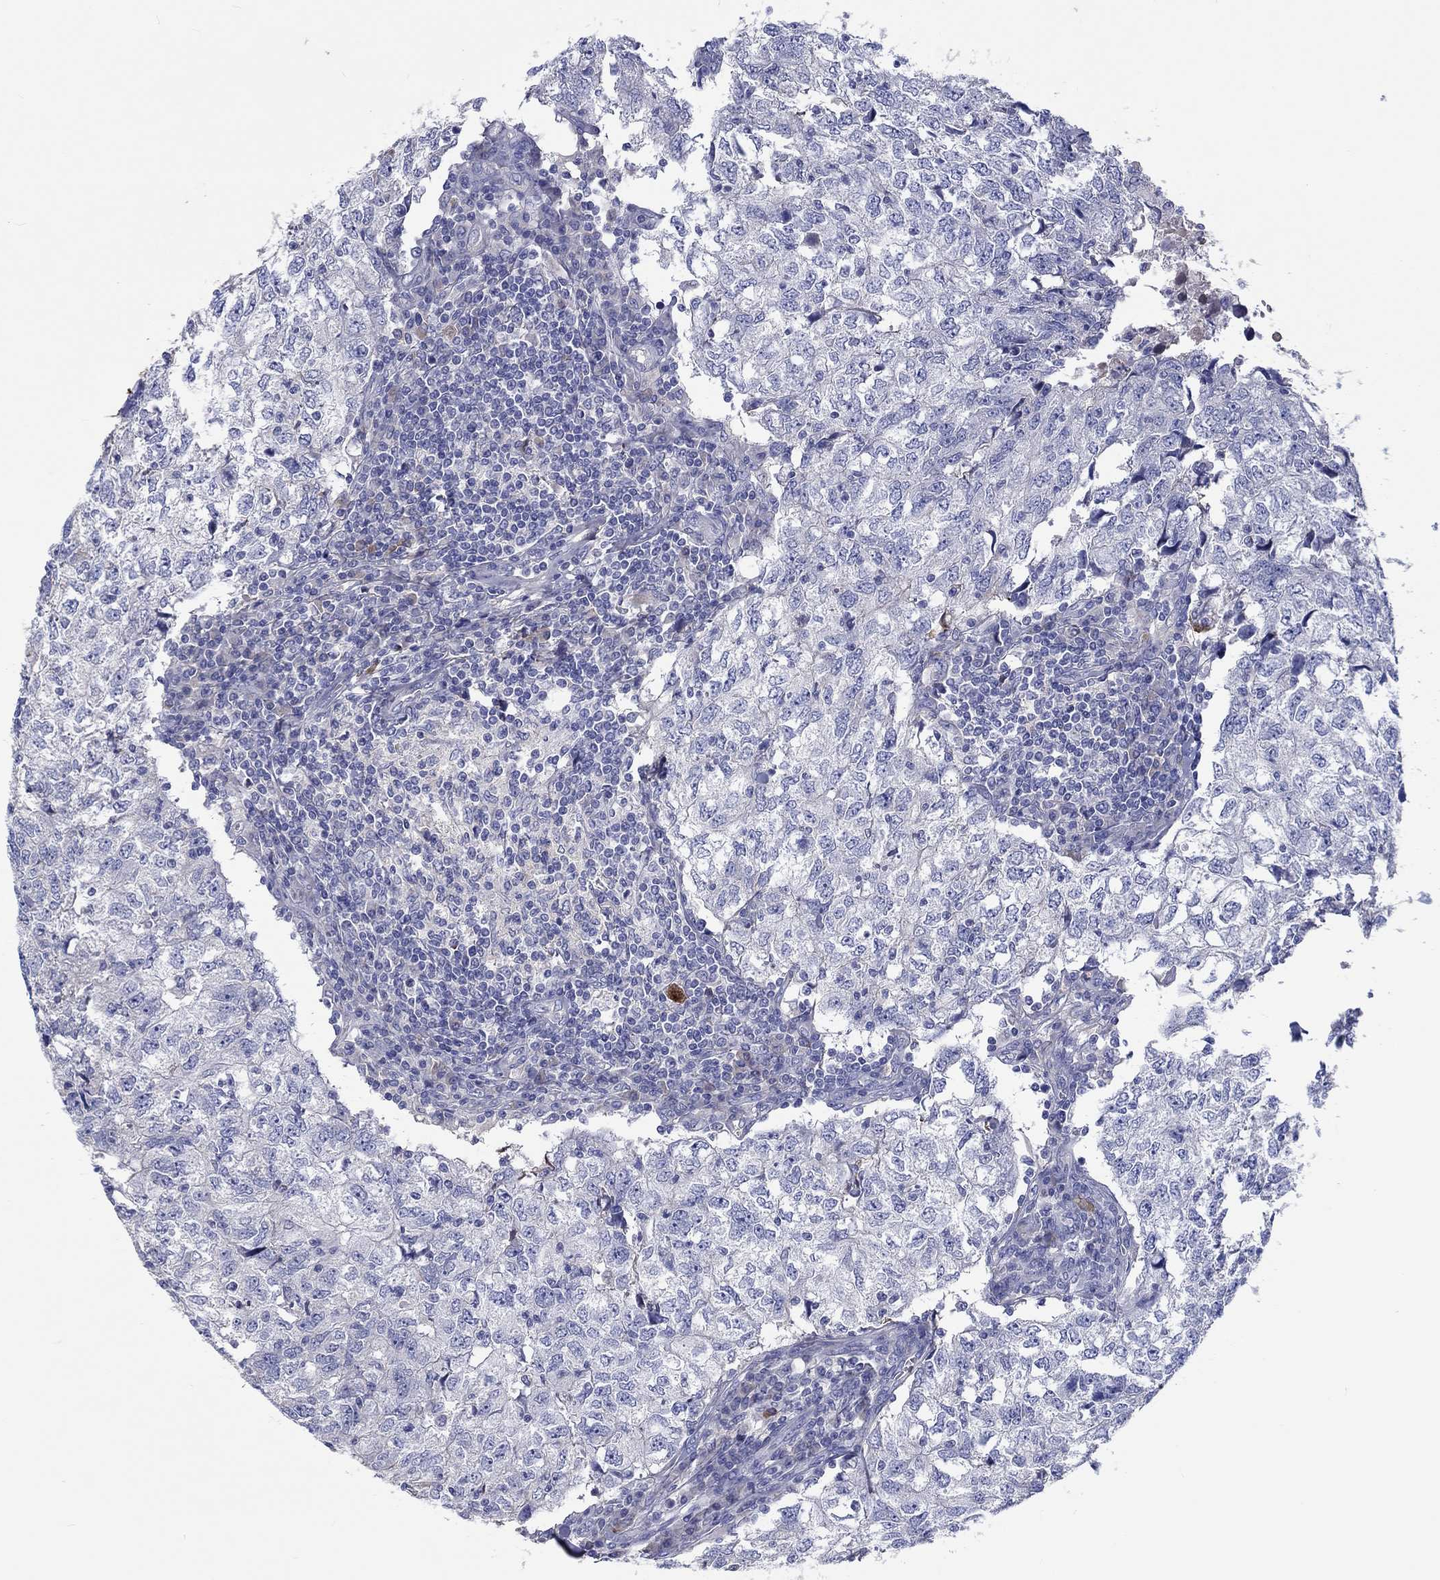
{"staining": {"intensity": "negative", "quantity": "none", "location": "none"}, "tissue": "breast cancer", "cell_type": "Tumor cells", "image_type": "cancer", "snomed": [{"axis": "morphology", "description": "Duct carcinoma"}, {"axis": "topography", "description": "Breast"}], "caption": "Immunohistochemical staining of breast cancer demonstrates no significant expression in tumor cells.", "gene": "TGFBI", "patient": {"sex": "female", "age": 30}}